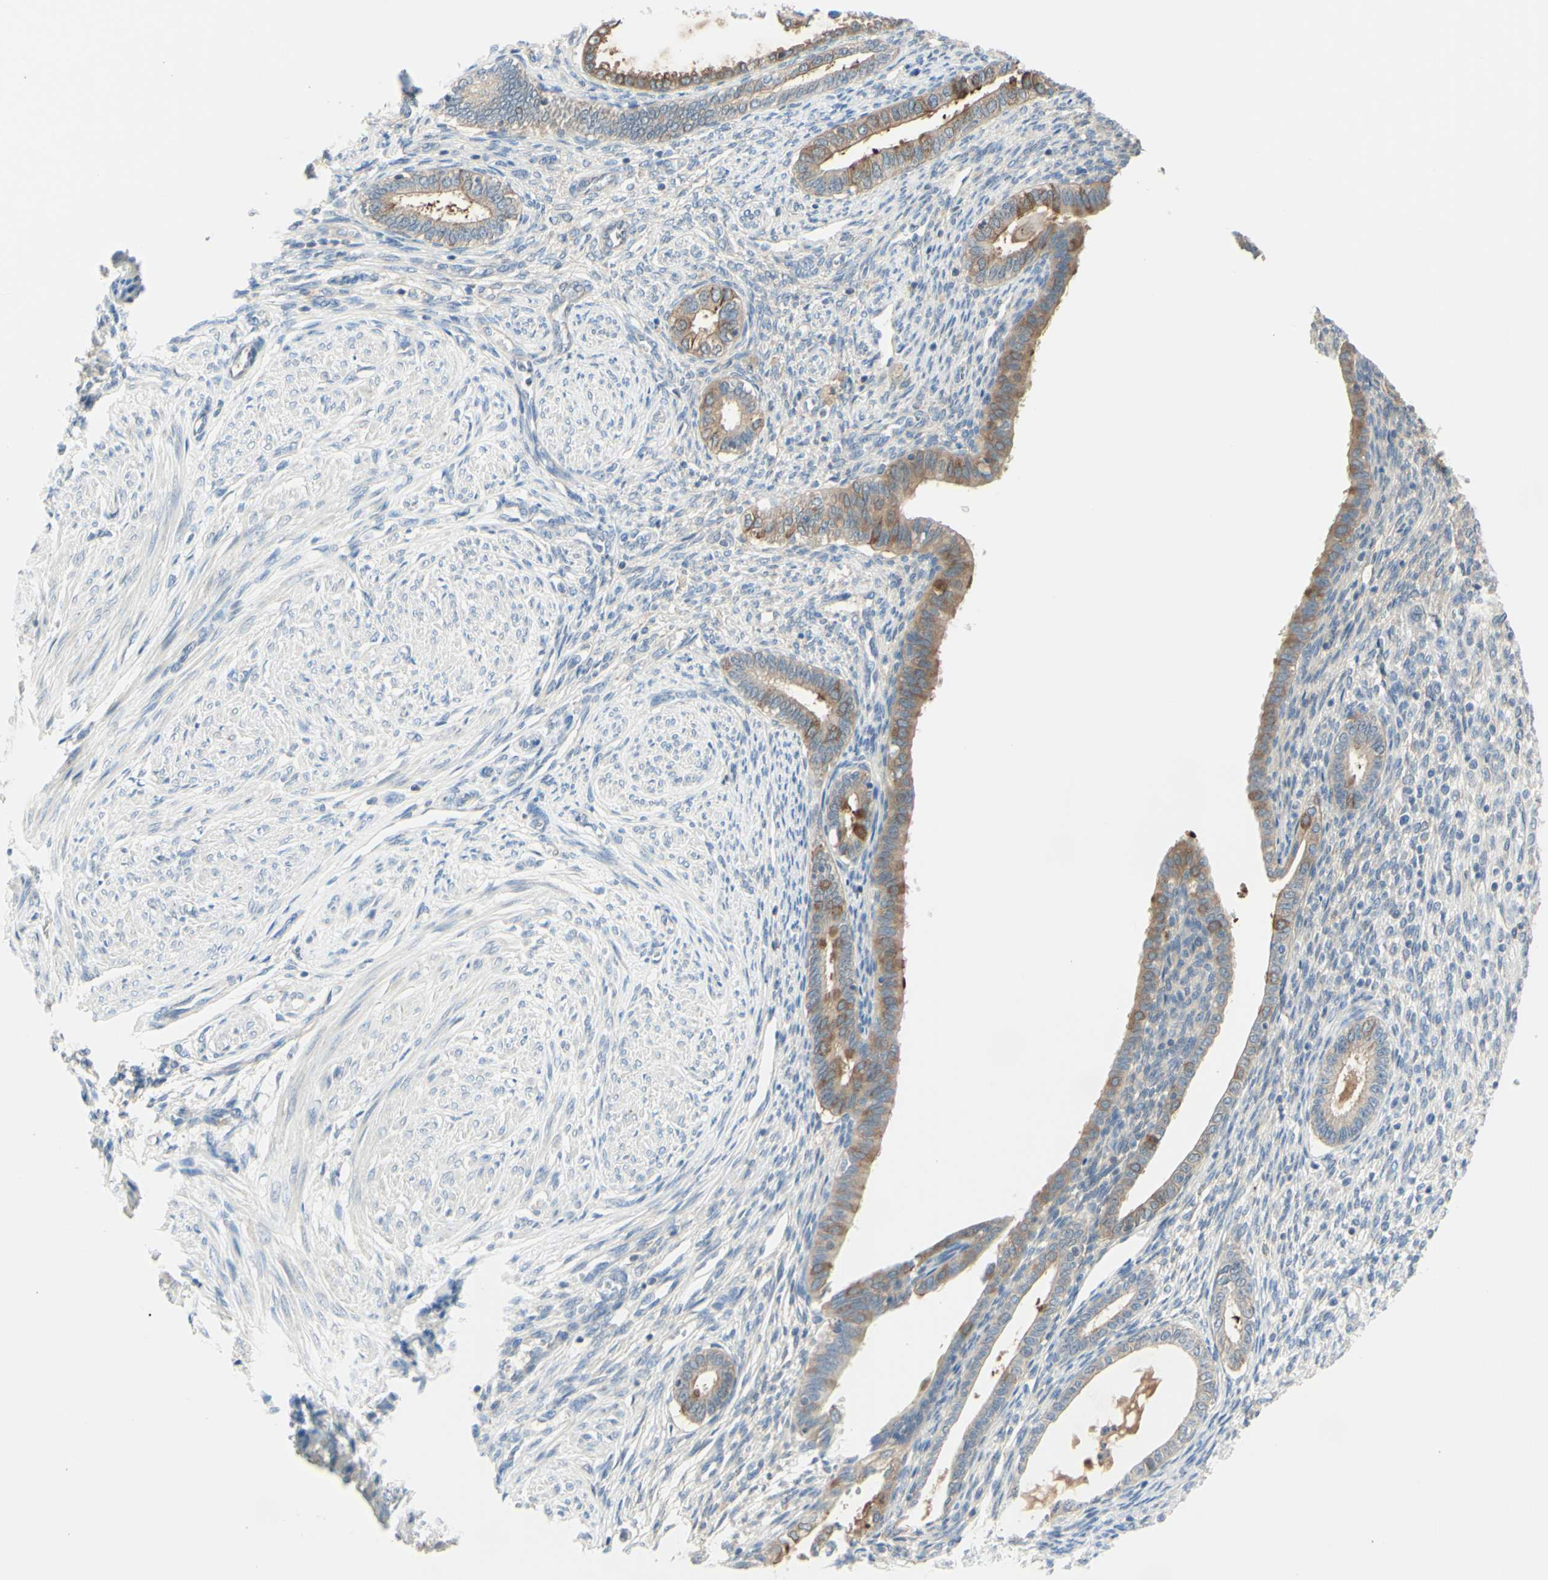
{"staining": {"intensity": "negative", "quantity": "none", "location": "none"}, "tissue": "endometrium", "cell_type": "Cells in endometrial stroma", "image_type": "normal", "snomed": [{"axis": "morphology", "description": "Normal tissue, NOS"}, {"axis": "topography", "description": "Endometrium"}], "caption": "The histopathology image shows no staining of cells in endometrial stroma in unremarkable endometrium. (DAB immunohistochemistry, high magnification).", "gene": "MTM1", "patient": {"sex": "female", "age": 72}}